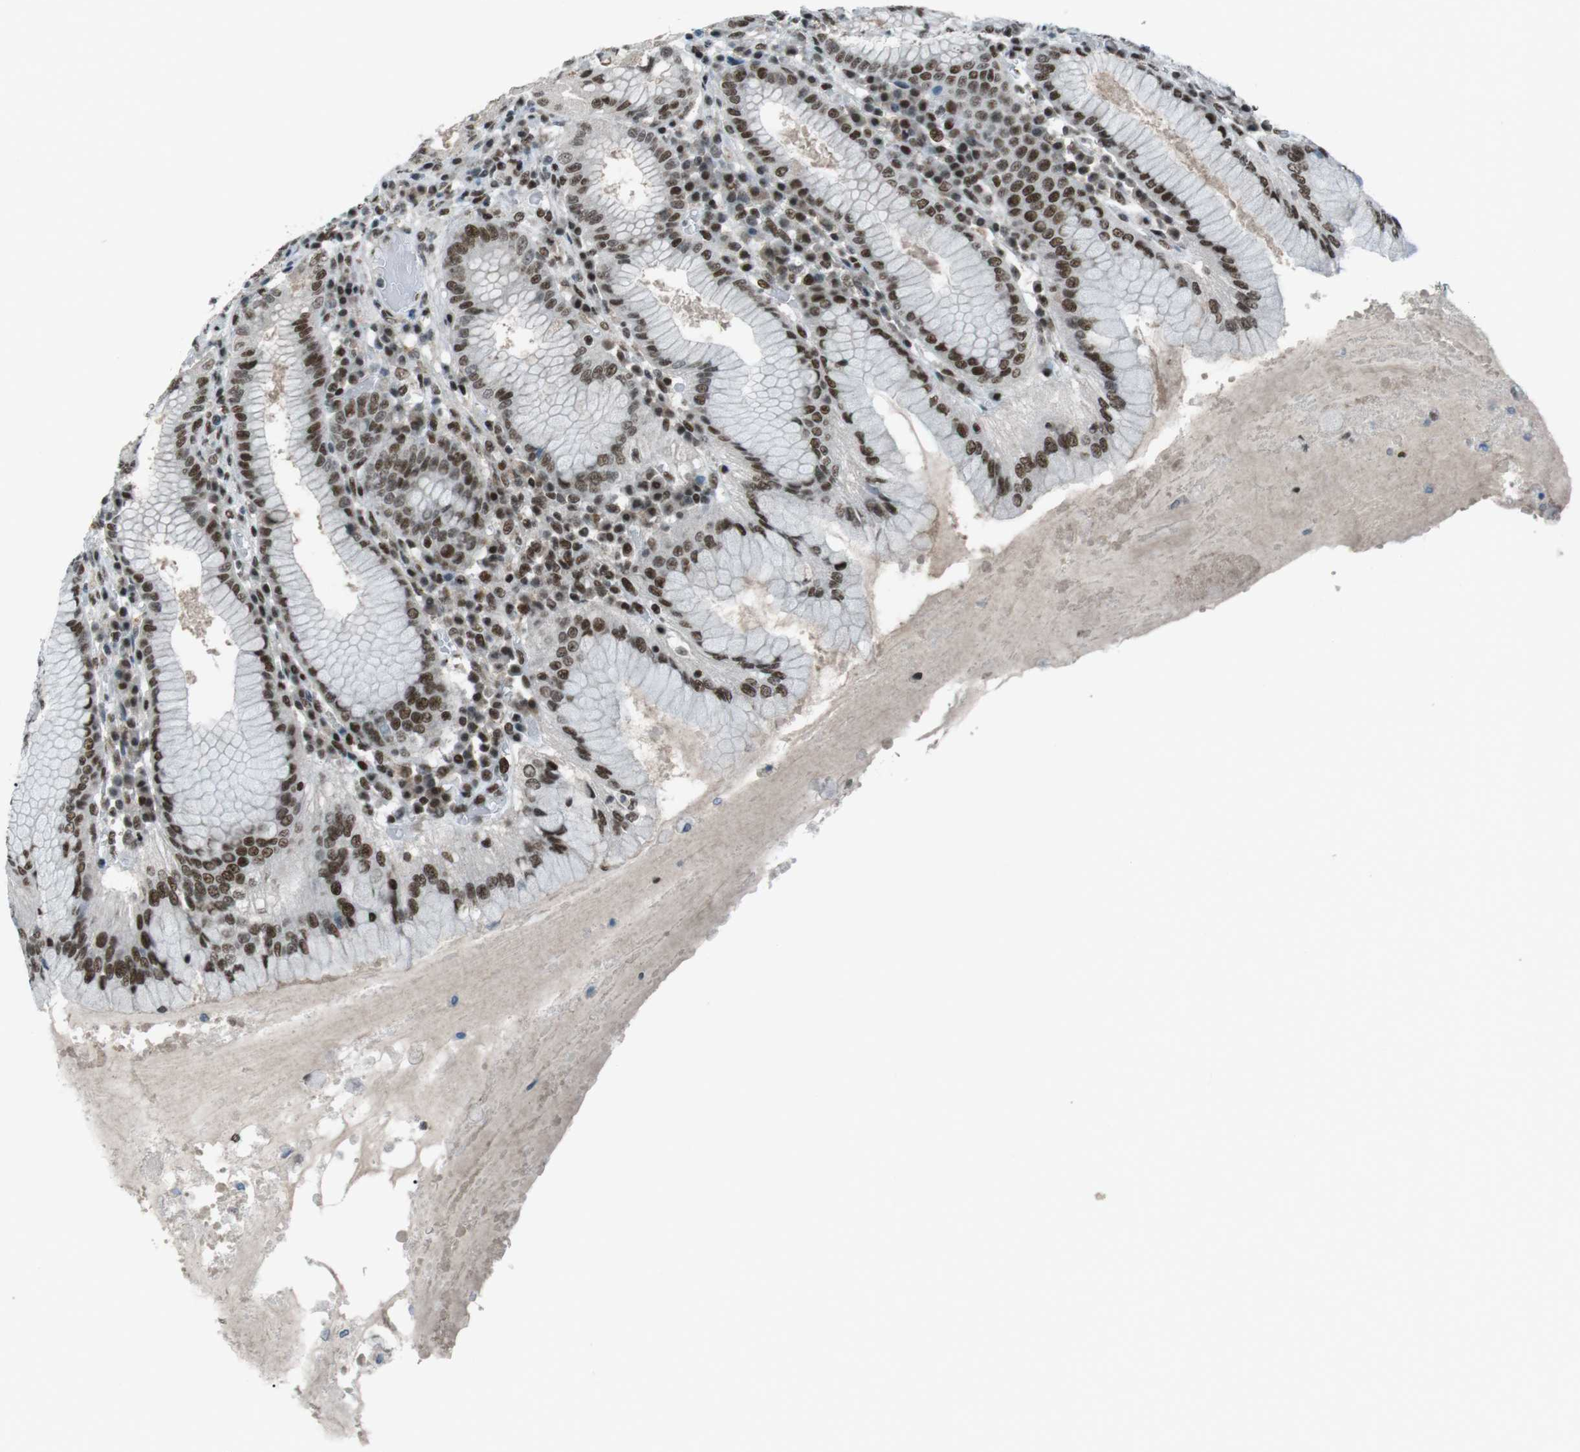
{"staining": {"intensity": "strong", "quantity": "25%-75%", "location": "nuclear"}, "tissue": "stomach", "cell_type": "Glandular cells", "image_type": "normal", "snomed": [{"axis": "morphology", "description": "Normal tissue, NOS"}, {"axis": "topography", "description": "Stomach"}, {"axis": "topography", "description": "Stomach, lower"}], "caption": "Immunohistochemistry (IHC) photomicrograph of unremarkable stomach: stomach stained using immunohistochemistry exhibits high levels of strong protein expression localized specifically in the nuclear of glandular cells, appearing as a nuclear brown color.", "gene": "TAF1", "patient": {"sex": "female", "age": 56}}